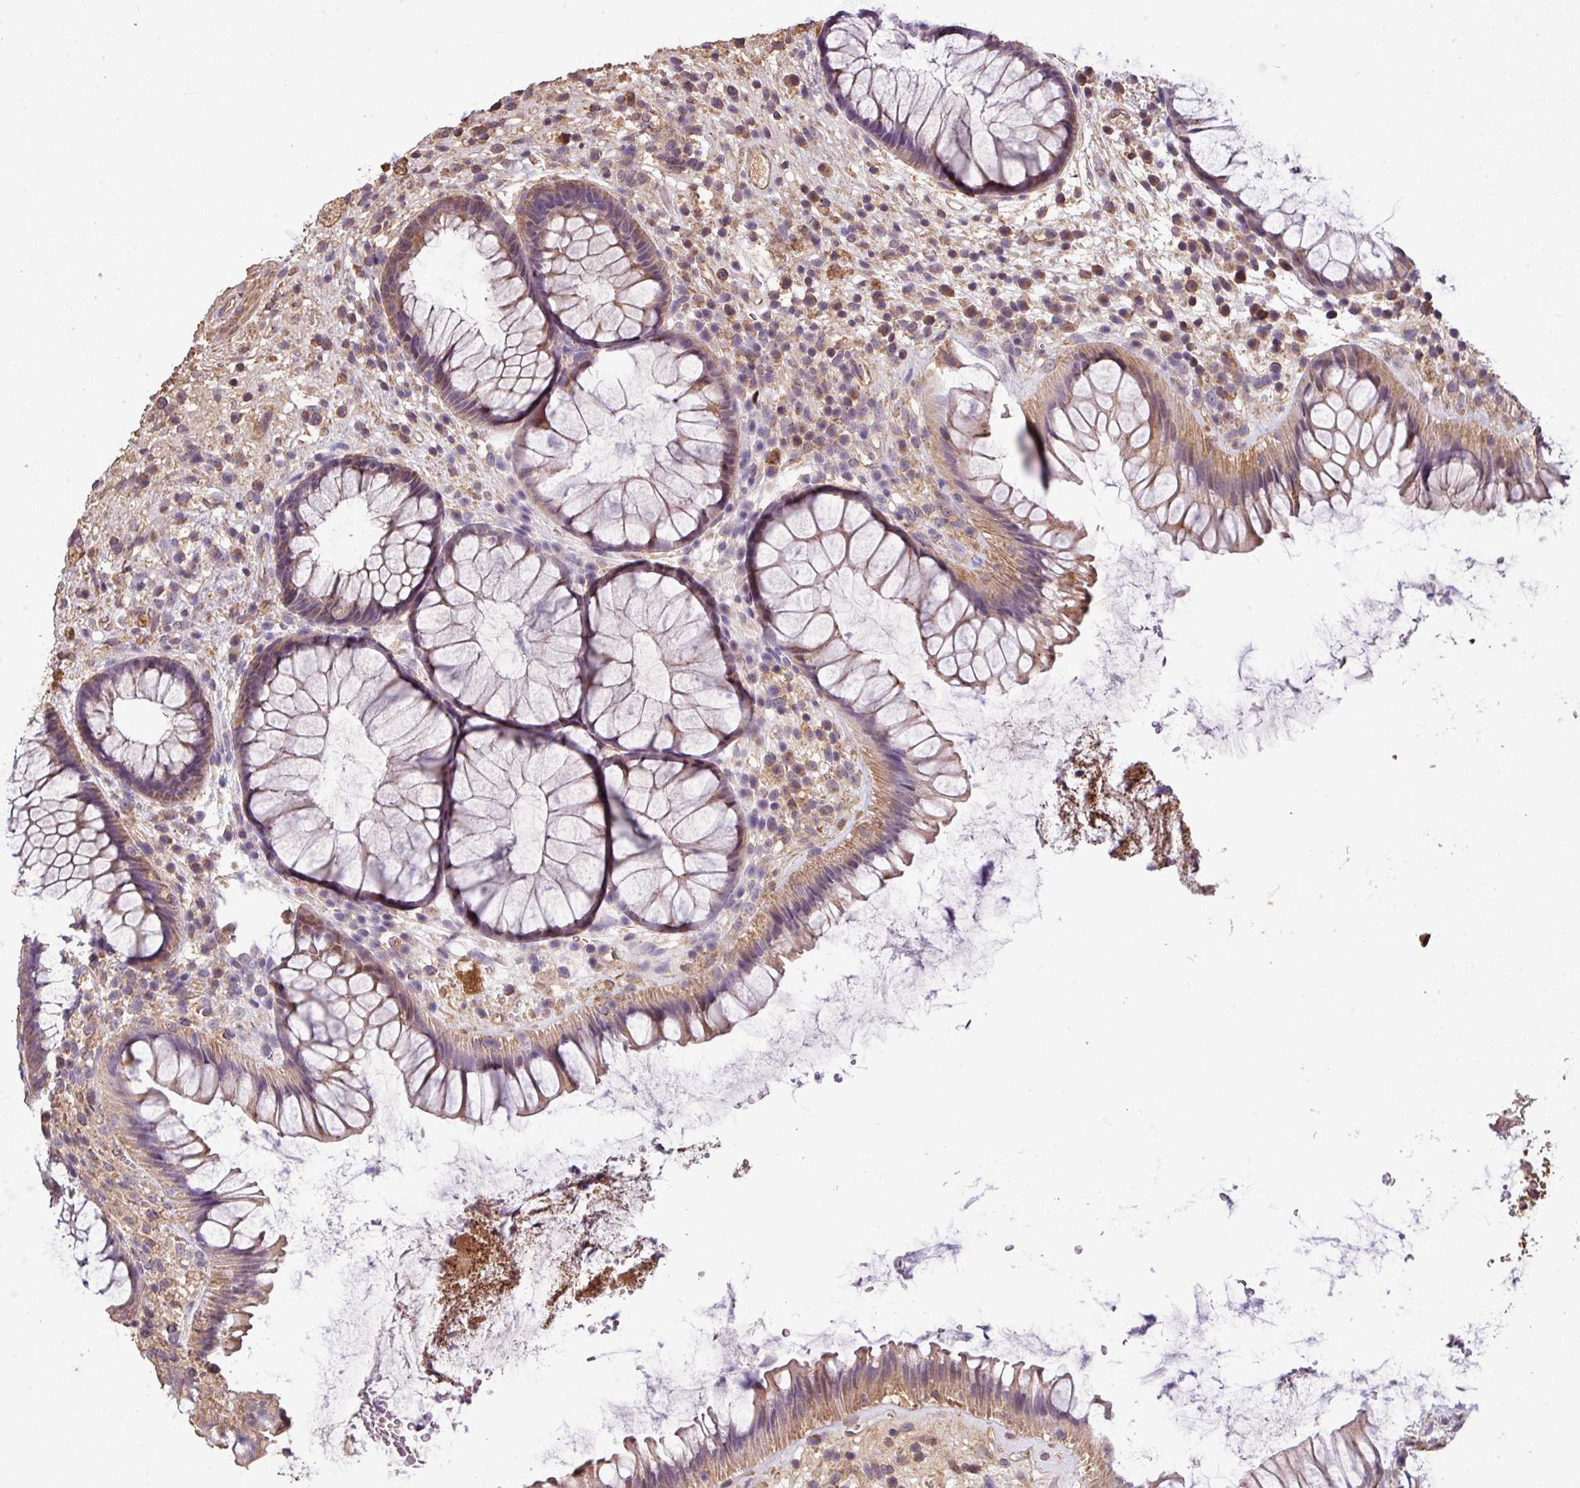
{"staining": {"intensity": "moderate", "quantity": ">75%", "location": "cytoplasmic/membranous,nuclear"}, "tissue": "rectum", "cell_type": "Glandular cells", "image_type": "normal", "snomed": [{"axis": "morphology", "description": "Normal tissue, NOS"}, {"axis": "topography", "description": "Rectum"}], "caption": "Benign rectum reveals moderate cytoplasmic/membranous,nuclear positivity in about >75% of glandular cells, visualized by immunohistochemistry. The staining was performed using DAB (3,3'-diaminobenzidine), with brown indicating positive protein expression. Nuclei are stained blue with hematoxylin.", "gene": "ISLR", "patient": {"sex": "male", "age": 51}}